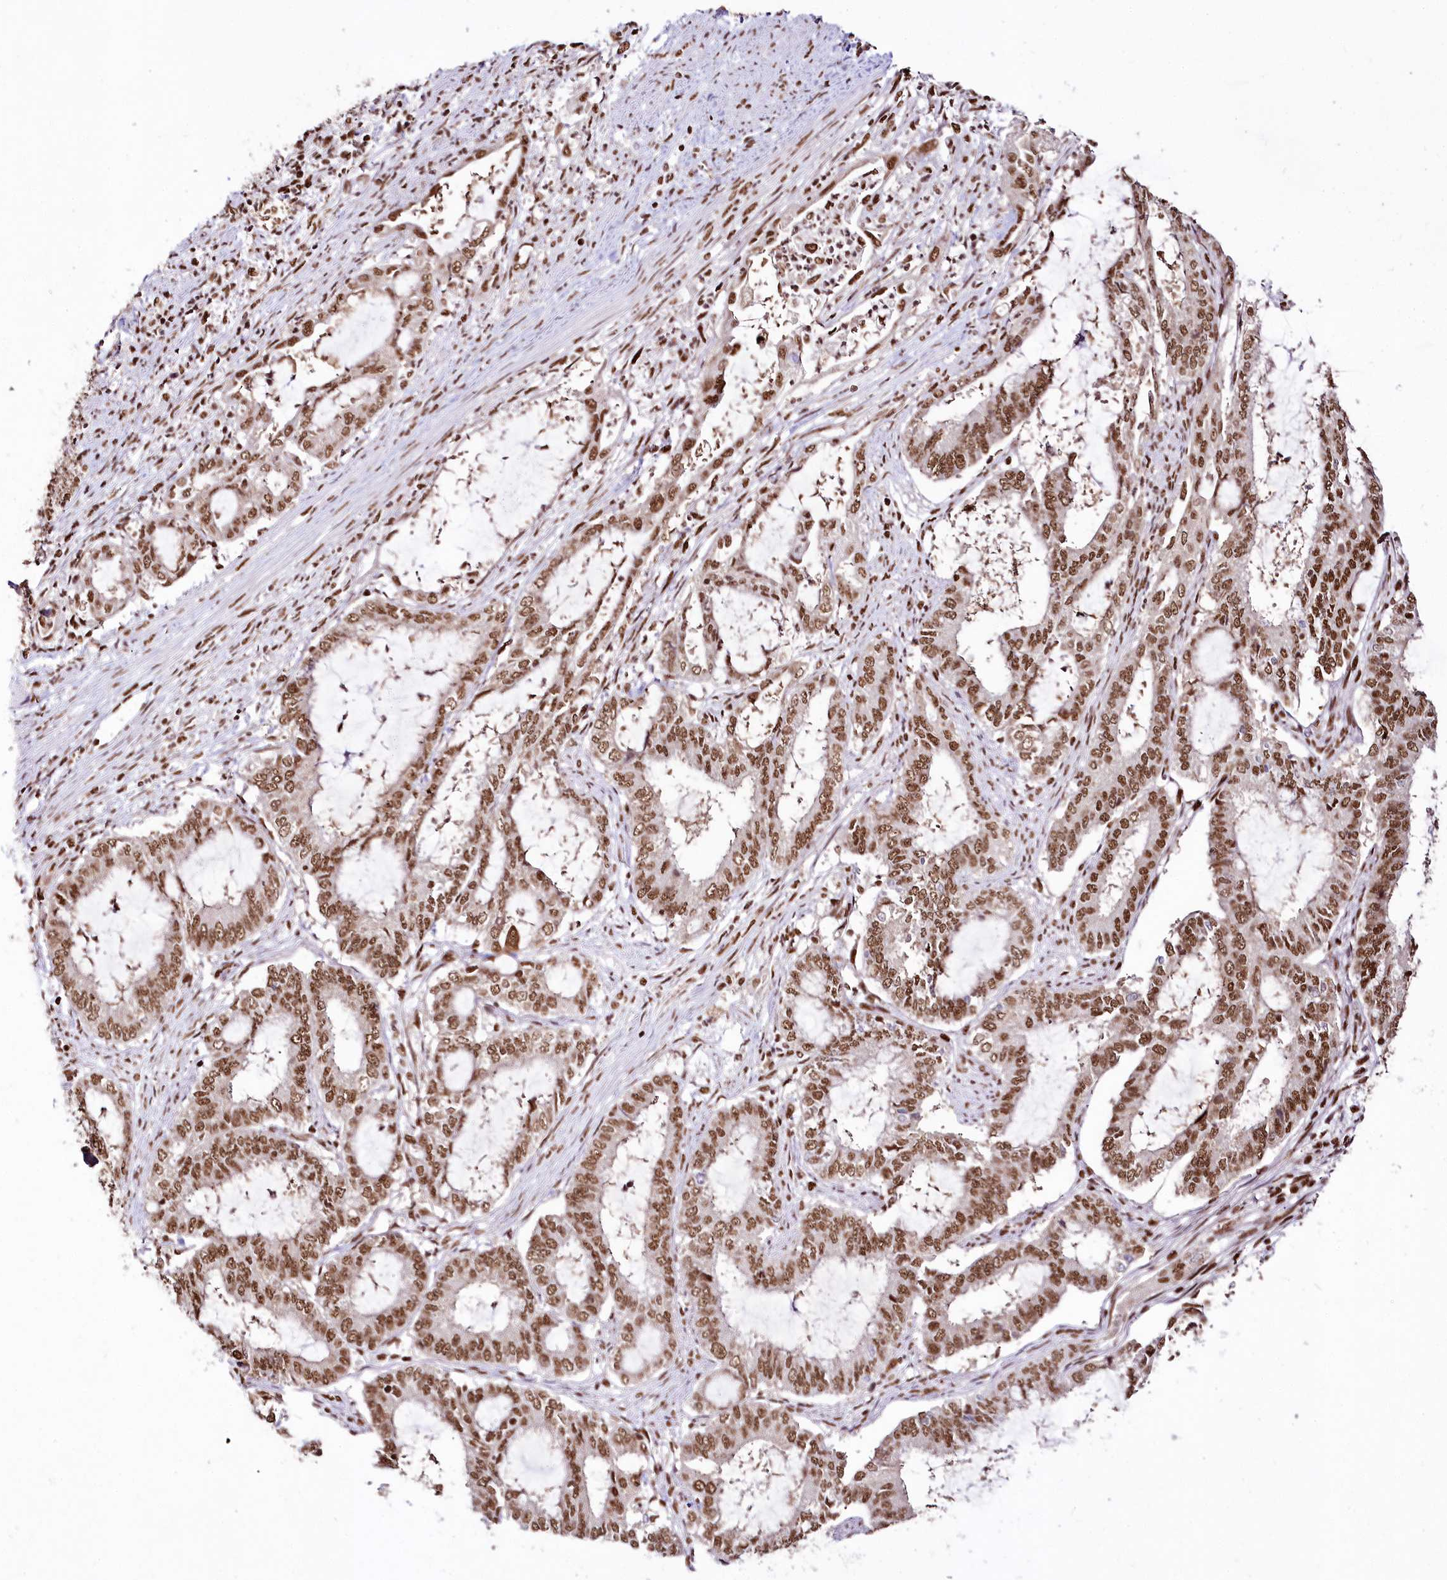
{"staining": {"intensity": "strong", "quantity": ">75%", "location": "nuclear"}, "tissue": "endometrial cancer", "cell_type": "Tumor cells", "image_type": "cancer", "snomed": [{"axis": "morphology", "description": "Adenocarcinoma, NOS"}, {"axis": "topography", "description": "Endometrium"}], "caption": "IHC (DAB (3,3'-diaminobenzidine)) staining of human endometrial cancer exhibits strong nuclear protein expression in approximately >75% of tumor cells.", "gene": "SMARCE1", "patient": {"sex": "female", "age": 51}}